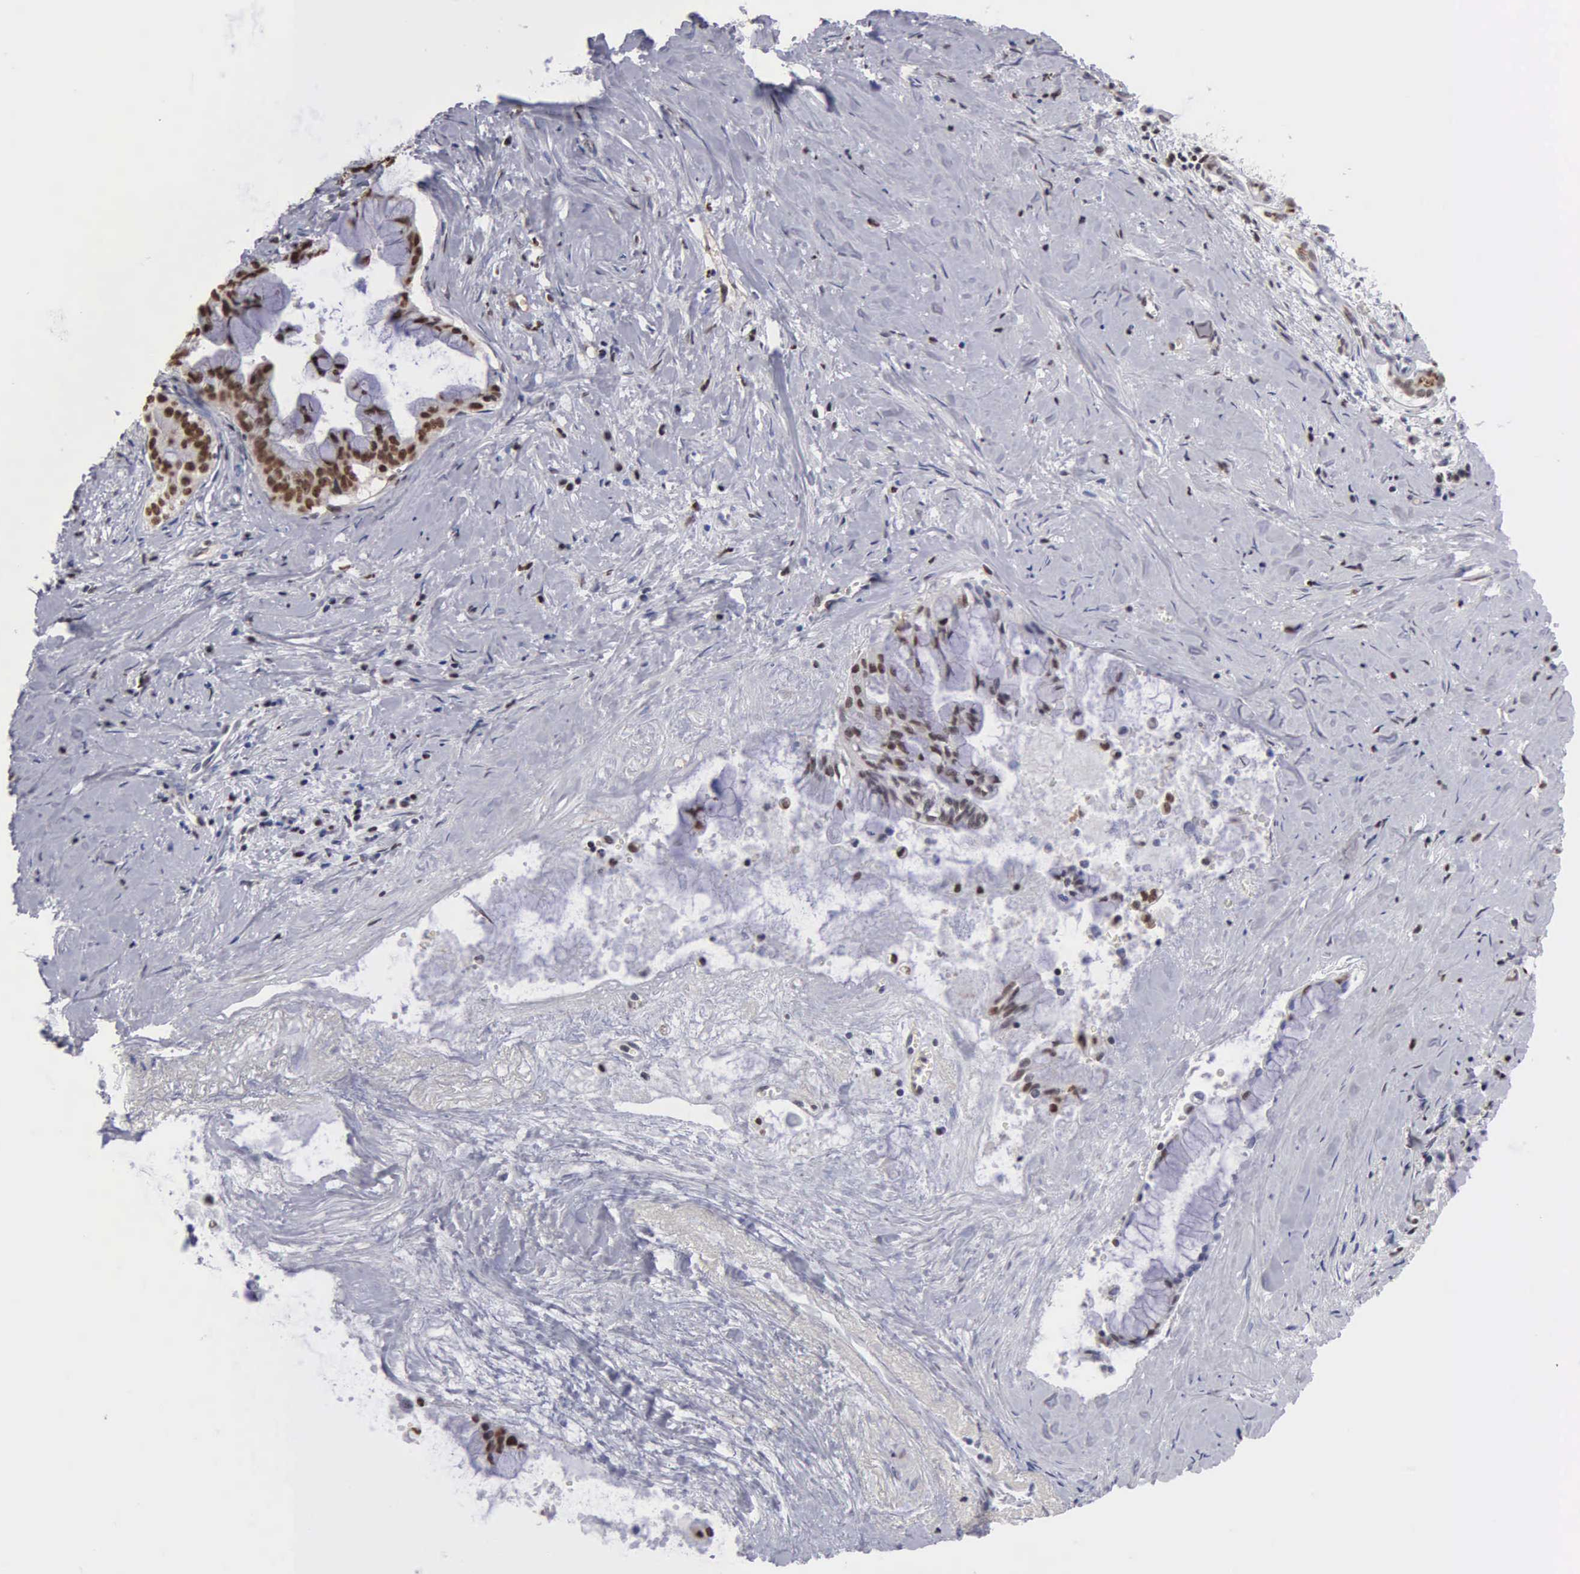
{"staining": {"intensity": "strong", "quantity": "25%-75%", "location": "nuclear"}, "tissue": "pancreatic cancer", "cell_type": "Tumor cells", "image_type": "cancer", "snomed": [{"axis": "morphology", "description": "Adenocarcinoma, NOS"}, {"axis": "topography", "description": "Pancreas"}], "caption": "Pancreatic adenocarcinoma was stained to show a protein in brown. There is high levels of strong nuclear staining in approximately 25%-75% of tumor cells.", "gene": "CCNG1", "patient": {"sex": "male", "age": 59}}